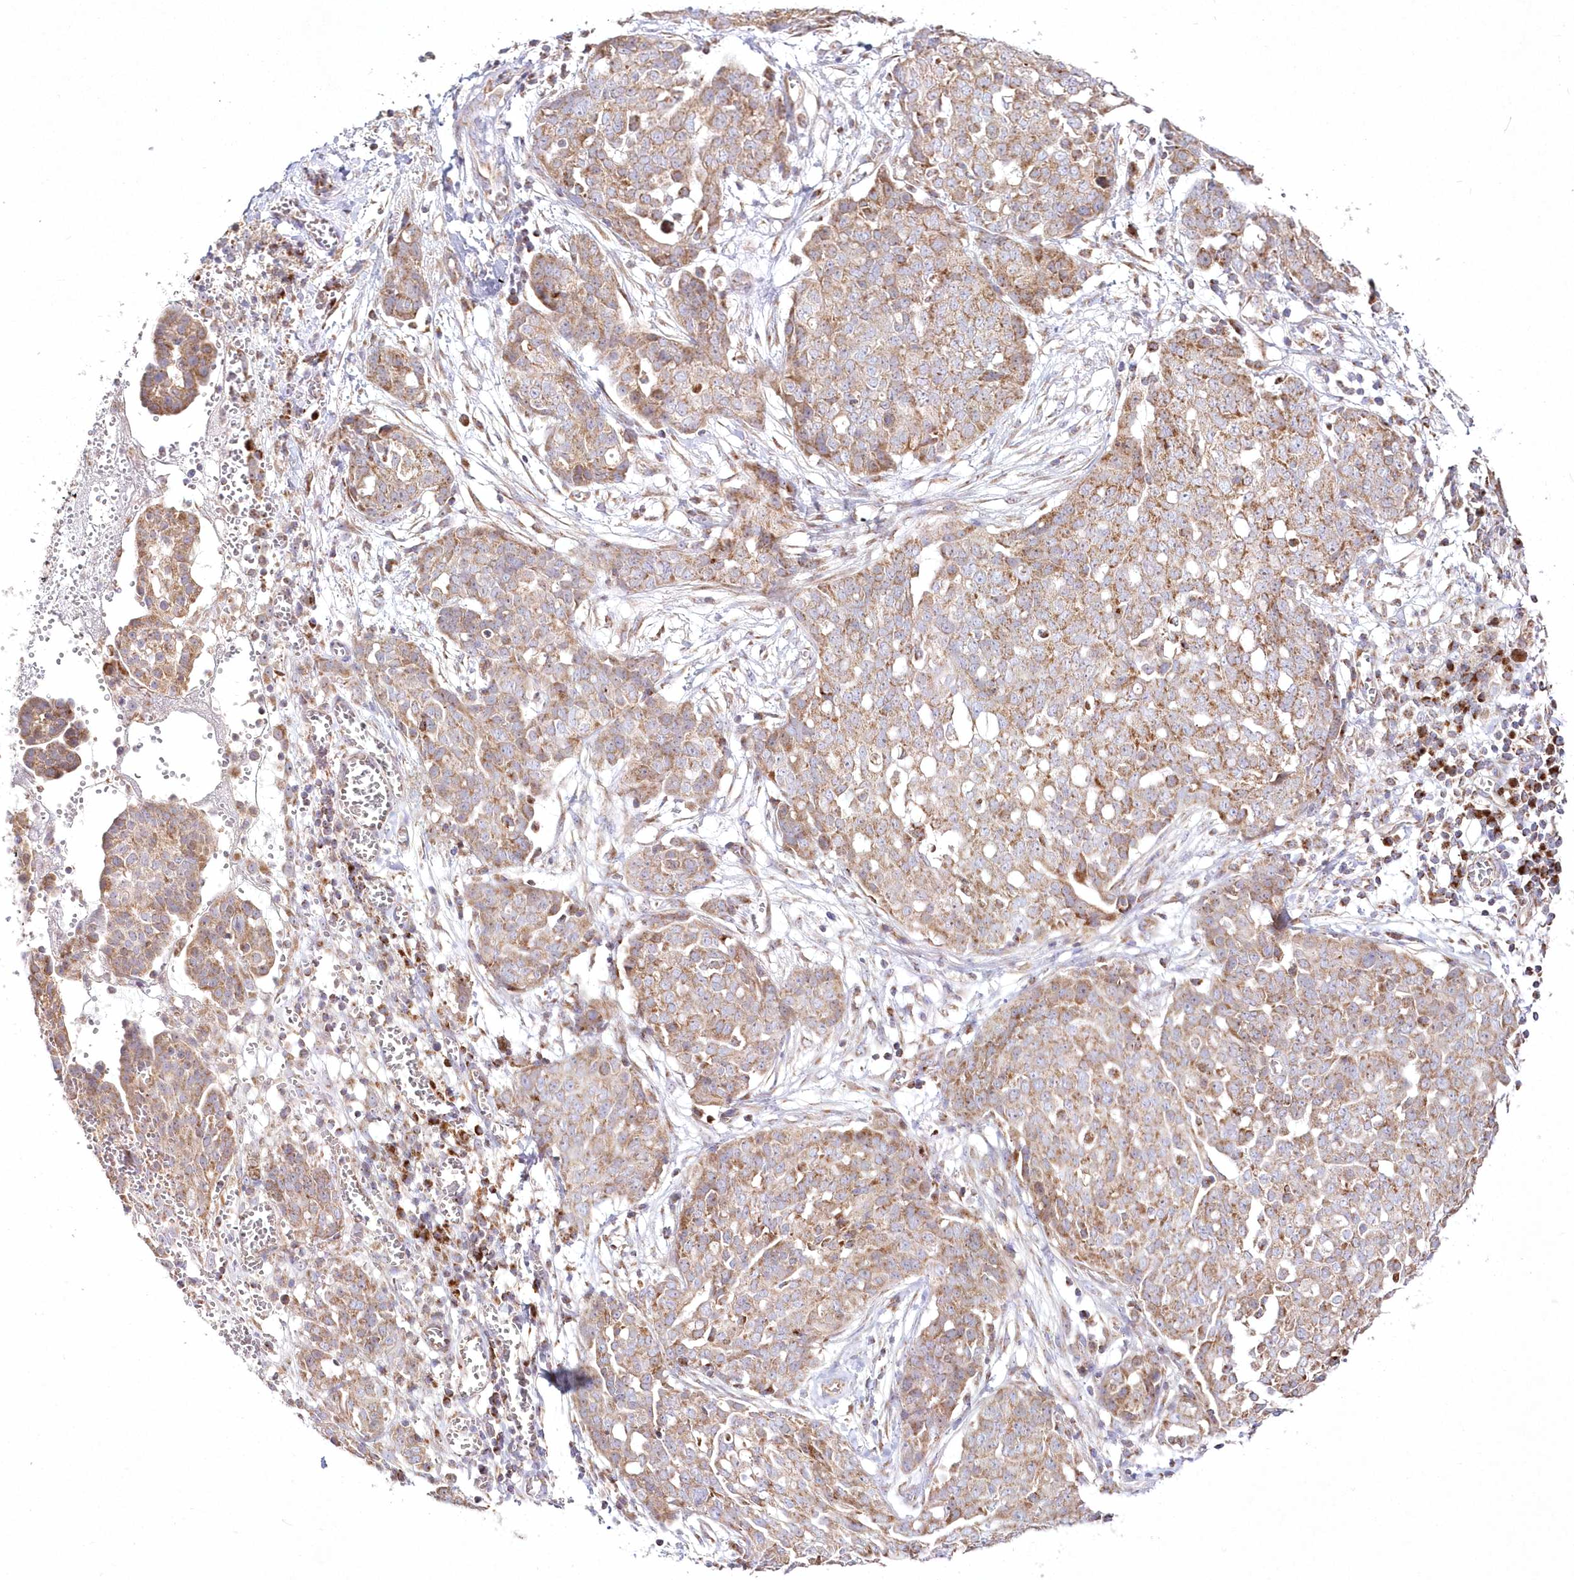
{"staining": {"intensity": "moderate", "quantity": ">75%", "location": "cytoplasmic/membranous"}, "tissue": "ovarian cancer", "cell_type": "Tumor cells", "image_type": "cancer", "snomed": [{"axis": "morphology", "description": "Cystadenocarcinoma, serous, NOS"}, {"axis": "topography", "description": "Soft tissue"}, {"axis": "topography", "description": "Ovary"}], "caption": "Human ovarian cancer stained with a protein marker shows moderate staining in tumor cells.", "gene": "DNA2", "patient": {"sex": "female", "age": 57}}